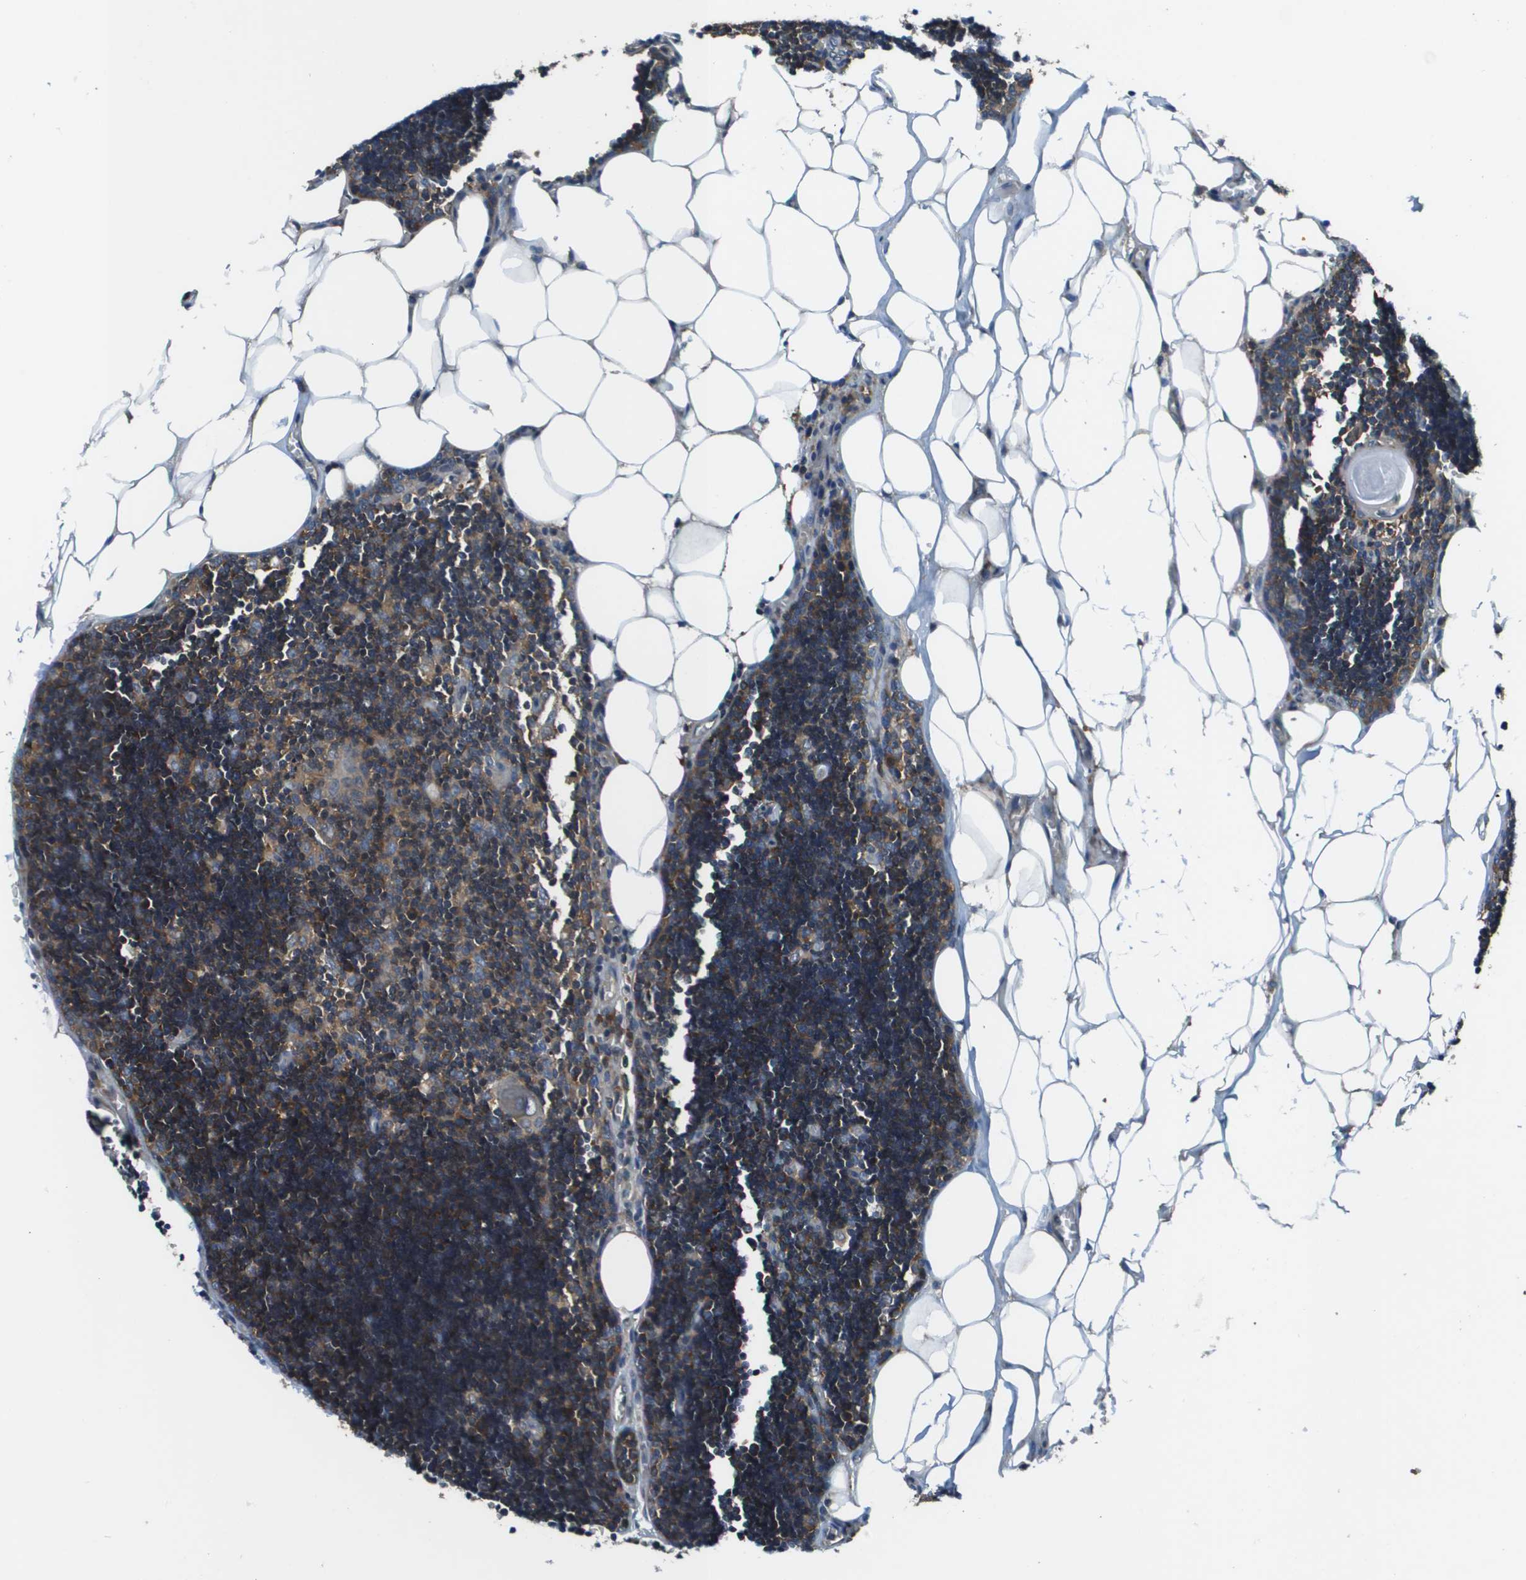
{"staining": {"intensity": "strong", "quantity": "25%-75%", "location": "cytoplasmic/membranous"}, "tissue": "lymph node", "cell_type": "Germinal center cells", "image_type": "normal", "snomed": [{"axis": "morphology", "description": "Normal tissue, NOS"}, {"axis": "topography", "description": "Lymph node"}], "caption": "Immunohistochemistry (DAB (3,3'-diaminobenzidine)) staining of benign lymph node displays strong cytoplasmic/membranous protein expression in about 25%-75% of germinal center cells.", "gene": "EIF3B", "patient": {"sex": "male", "age": 33}}